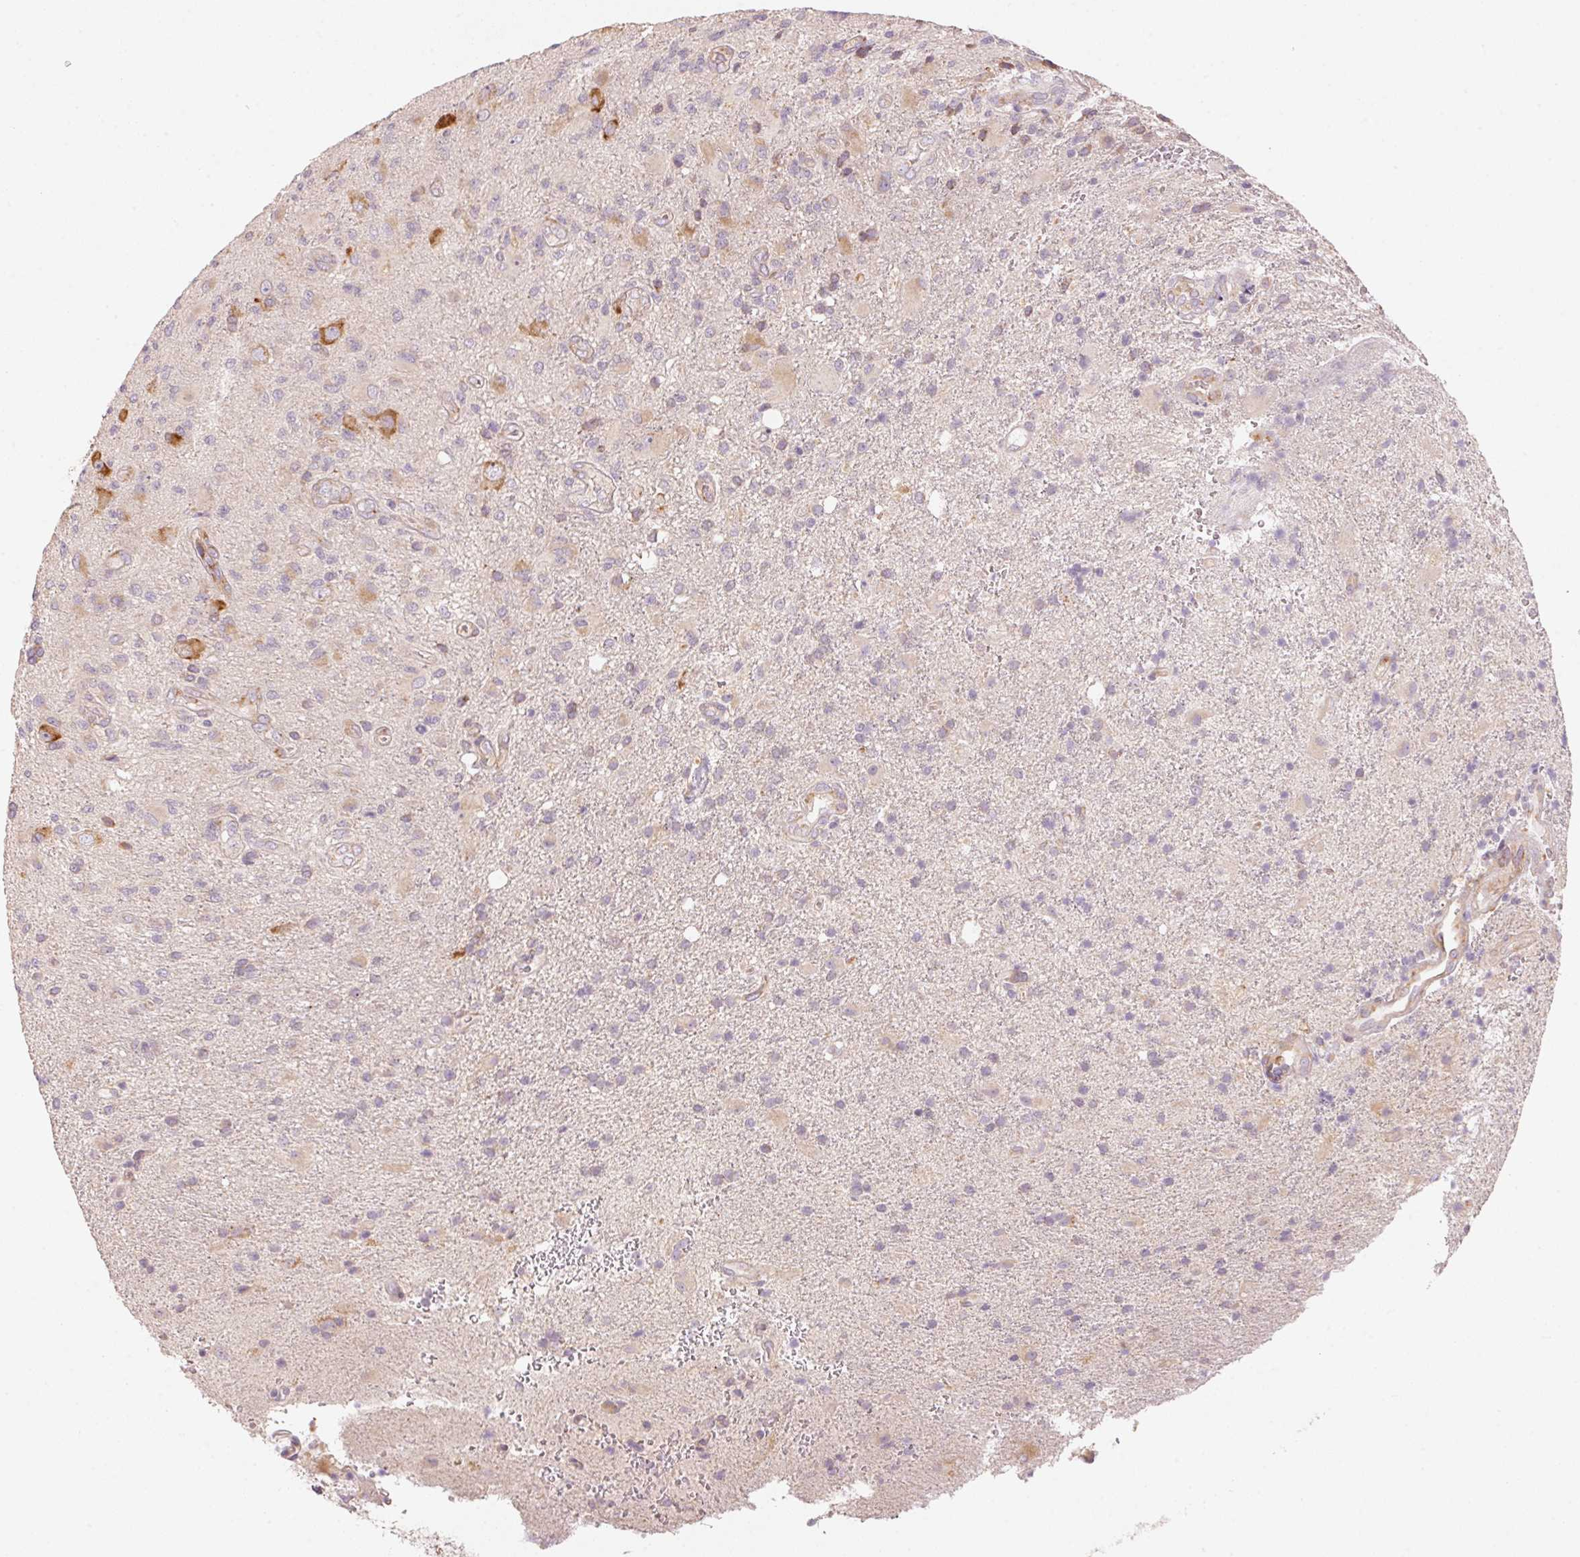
{"staining": {"intensity": "negative", "quantity": "none", "location": "none"}, "tissue": "glioma", "cell_type": "Tumor cells", "image_type": "cancer", "snomed": [{"axis": "morphology", "description": "Glioma, malignant, High grade"}, {"axis": "topography", "description": "Brain"}], "caption": "Tumor cells show no significant expression in malignant glioma (high-grade).", "gene": "BLOC1S2", "patient": {"sex": "female", "age": 65}}